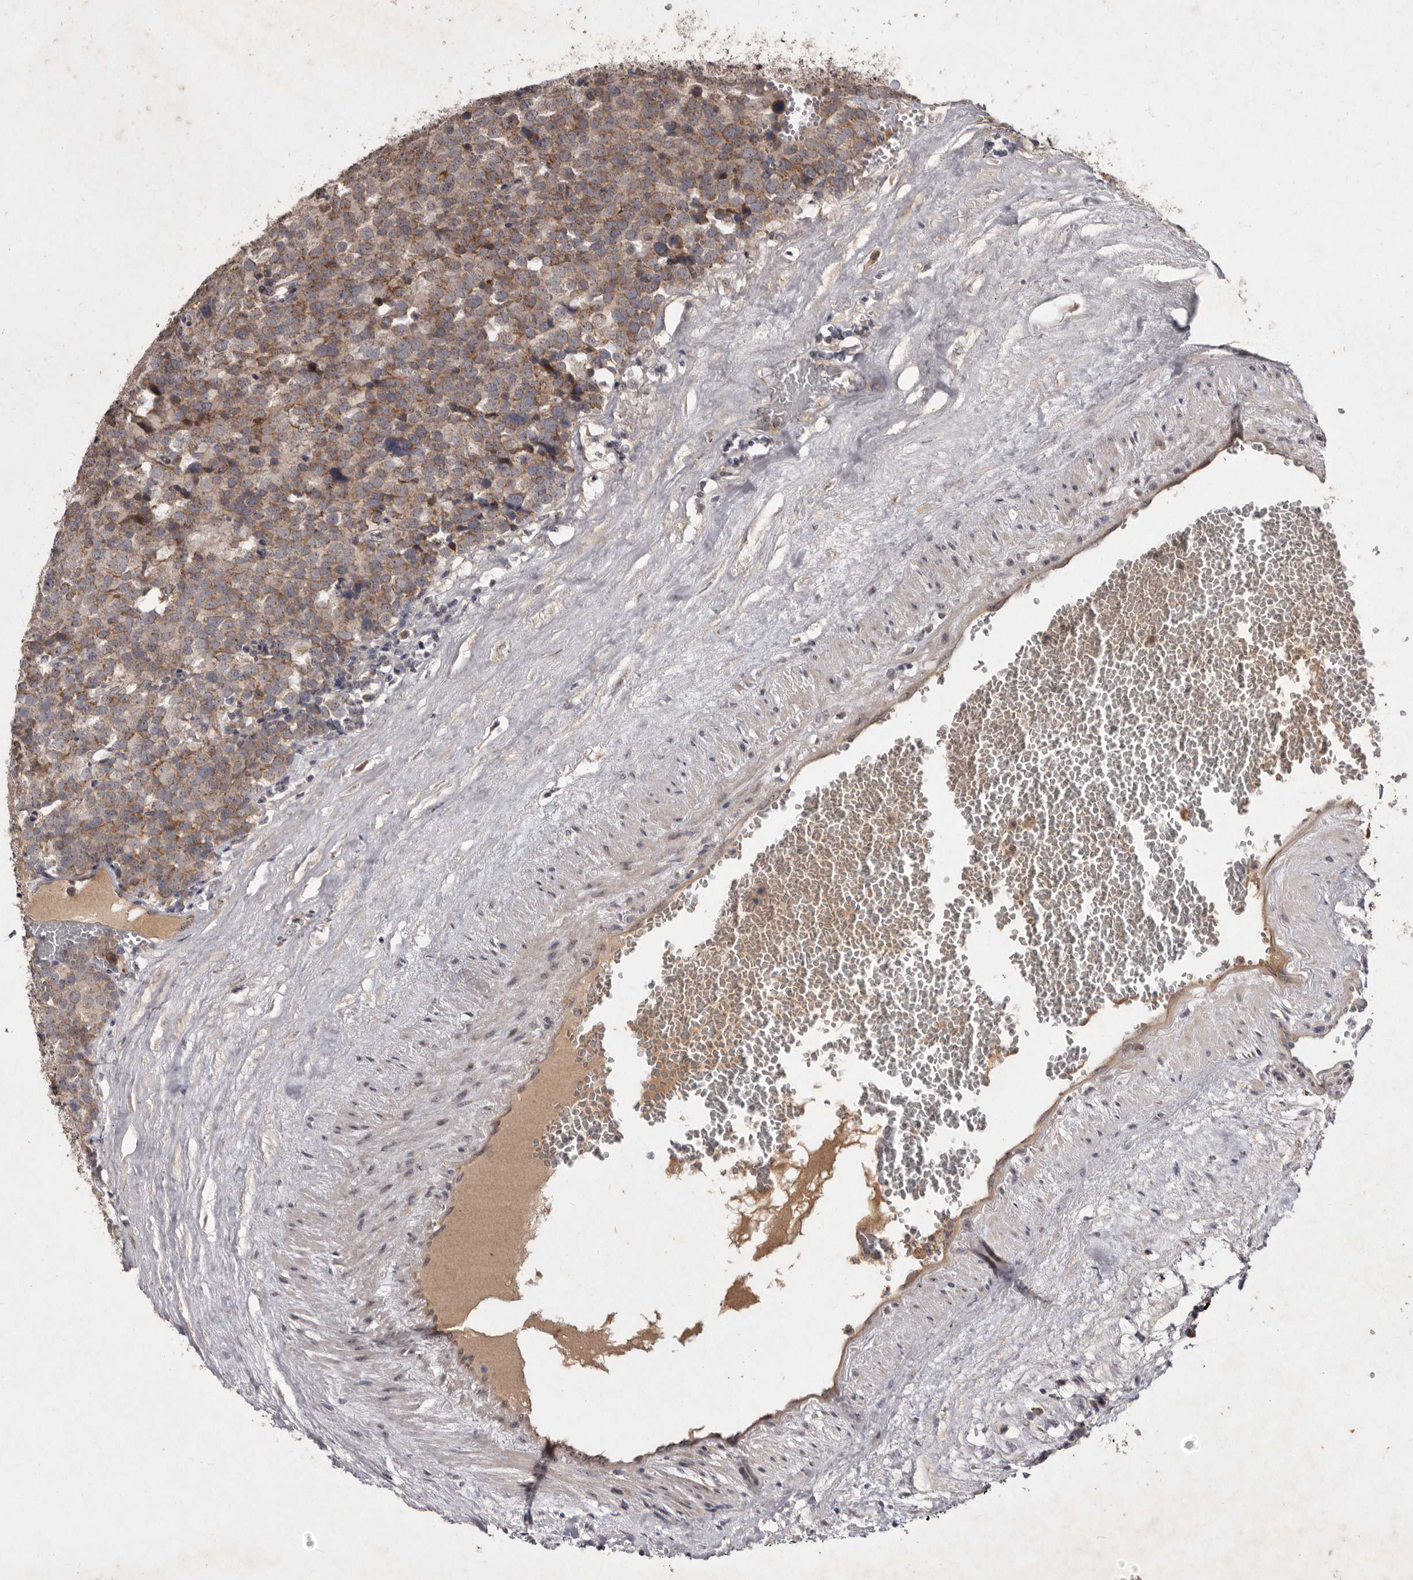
{"staining": {"intensity": "moderate", "quantity": ">75%", "location": "cytoplasmic/membranous"}, "tissue": "testis cancer", "cell_type": "Tumor cells", "image_type": "cancer", "snomed": [{"axis": "morphology", "description": "Seminoma, NOS"}, {"axis": "topography", "description": "Testis"}], "caption": "High-power microscopy captured an immunohistochemistry (IHC) micrograph of testis cancer, revealing moderate cytoplasmic/membranous expression in about >75% of tumor cells.", "gene": "FLAD1", "patient": {"sex": "male", "age": 71}}